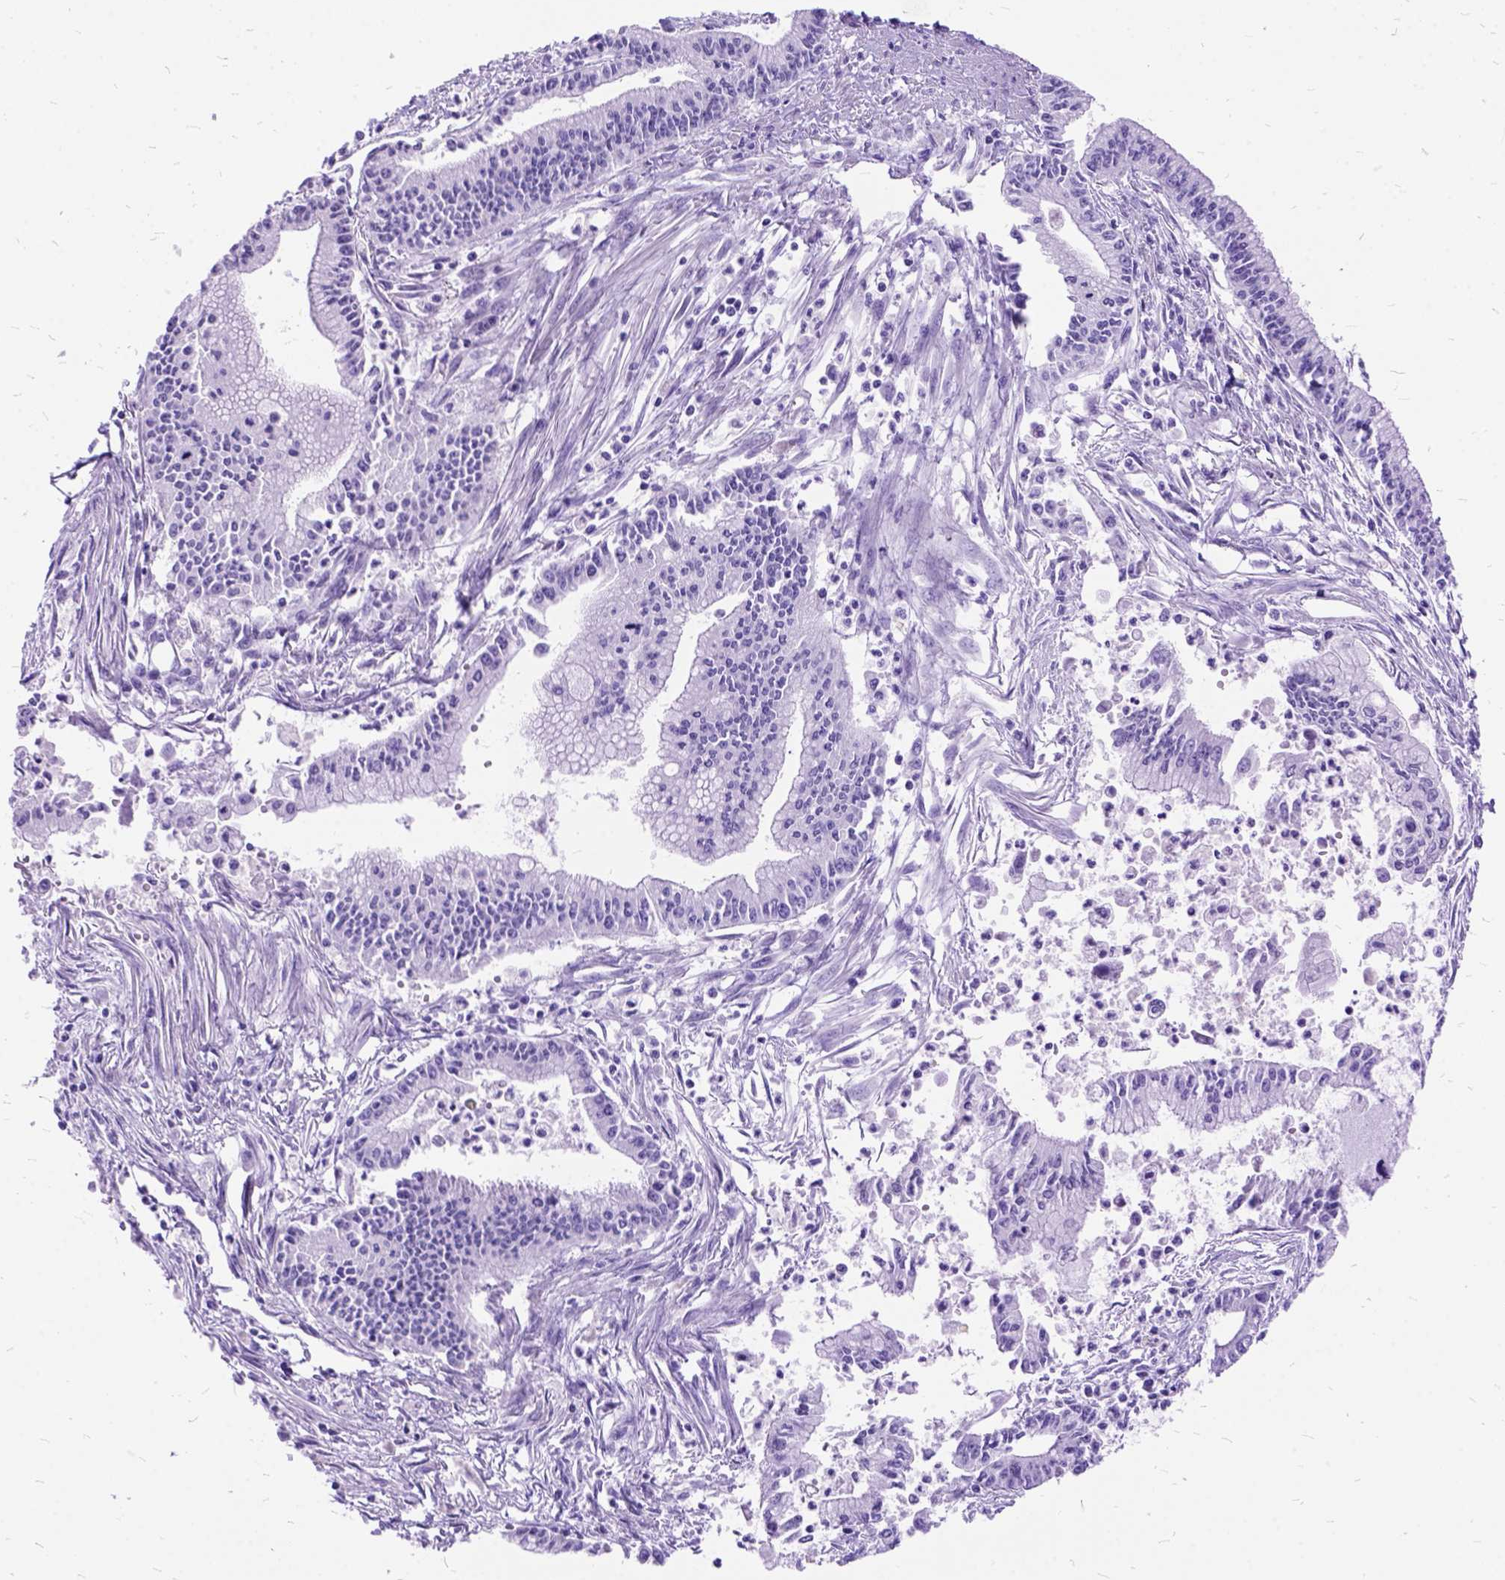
{"staining": {"intensity": "negative", "quantity": "none", "location": "none"}, "tissue": "pancreatic cancer", "cell_type": "Tumor cells", "image_type": "cancer", "snomed": [{"axis": "morphology", "description": "Adenocarcinoma, NOS"}, {"axis": "topography", "description": "Pancreas"}], "caption": "There is no significant positivity in tumor cells of pancreatic cancer (adenocarcinoma).", "gene": "DNAH2", "patient": {"sex": "female", "age": 65}}